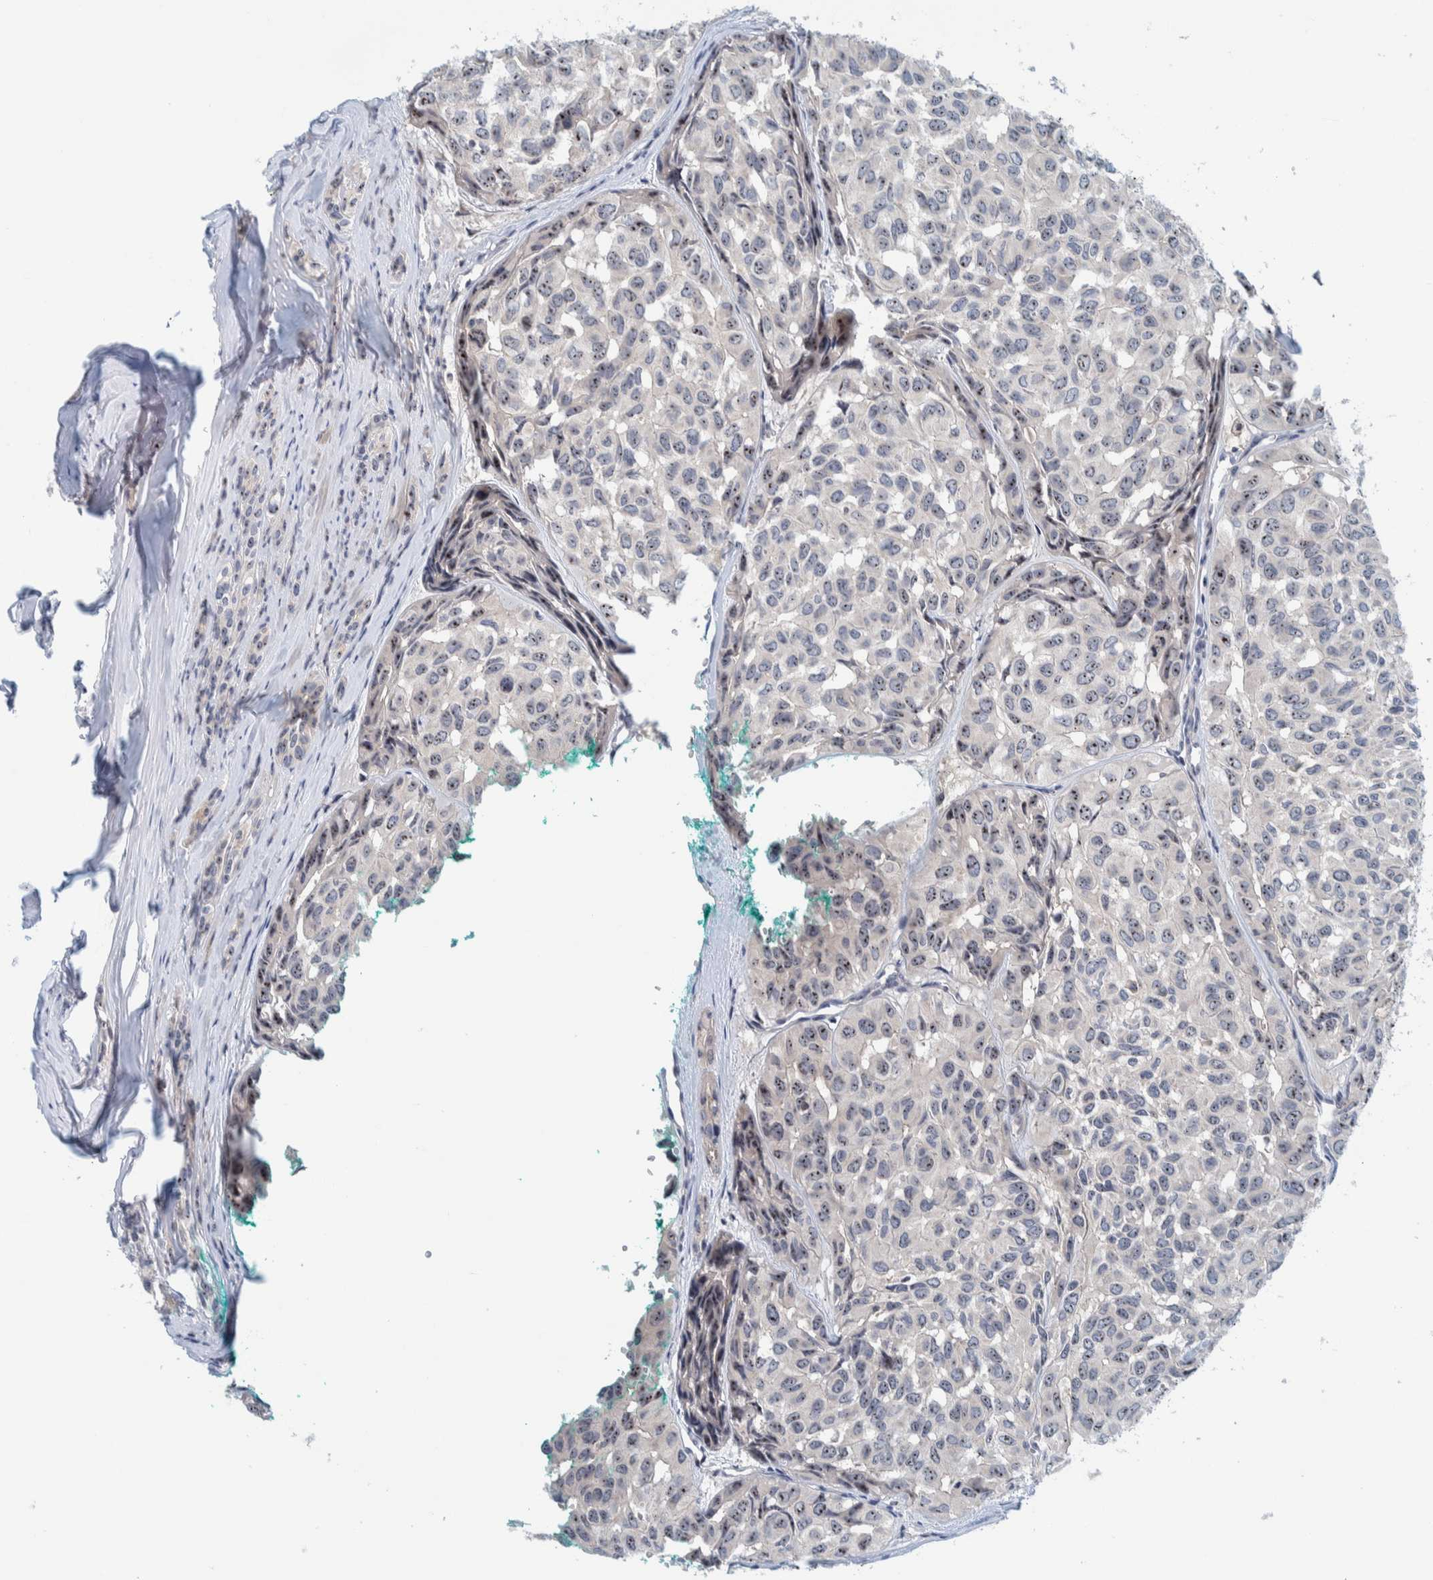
{"staining": {"intensity": "moderate", "quantity": ">75%", "location": "nuclear"}, "tissue": "head and neck cancer", "cell_type": "Tumor cells", "image_type": "cancer", "snomed": [{"axis": "morphology", "description": "Adenocarcinoma, NOS"}, {"axis": "topography", "description": "Salivary gland, NOS"}, {"axis": "topography", "description": "Head-Neck"}], "caption": "This is a histology image of IHC staining of head and neck cancer (adenocarcinoma), which shows moderate expression in the nuclear of tumor cells.", "gene": "NOL11", "patient": {"sex": "female", "age": 76}}